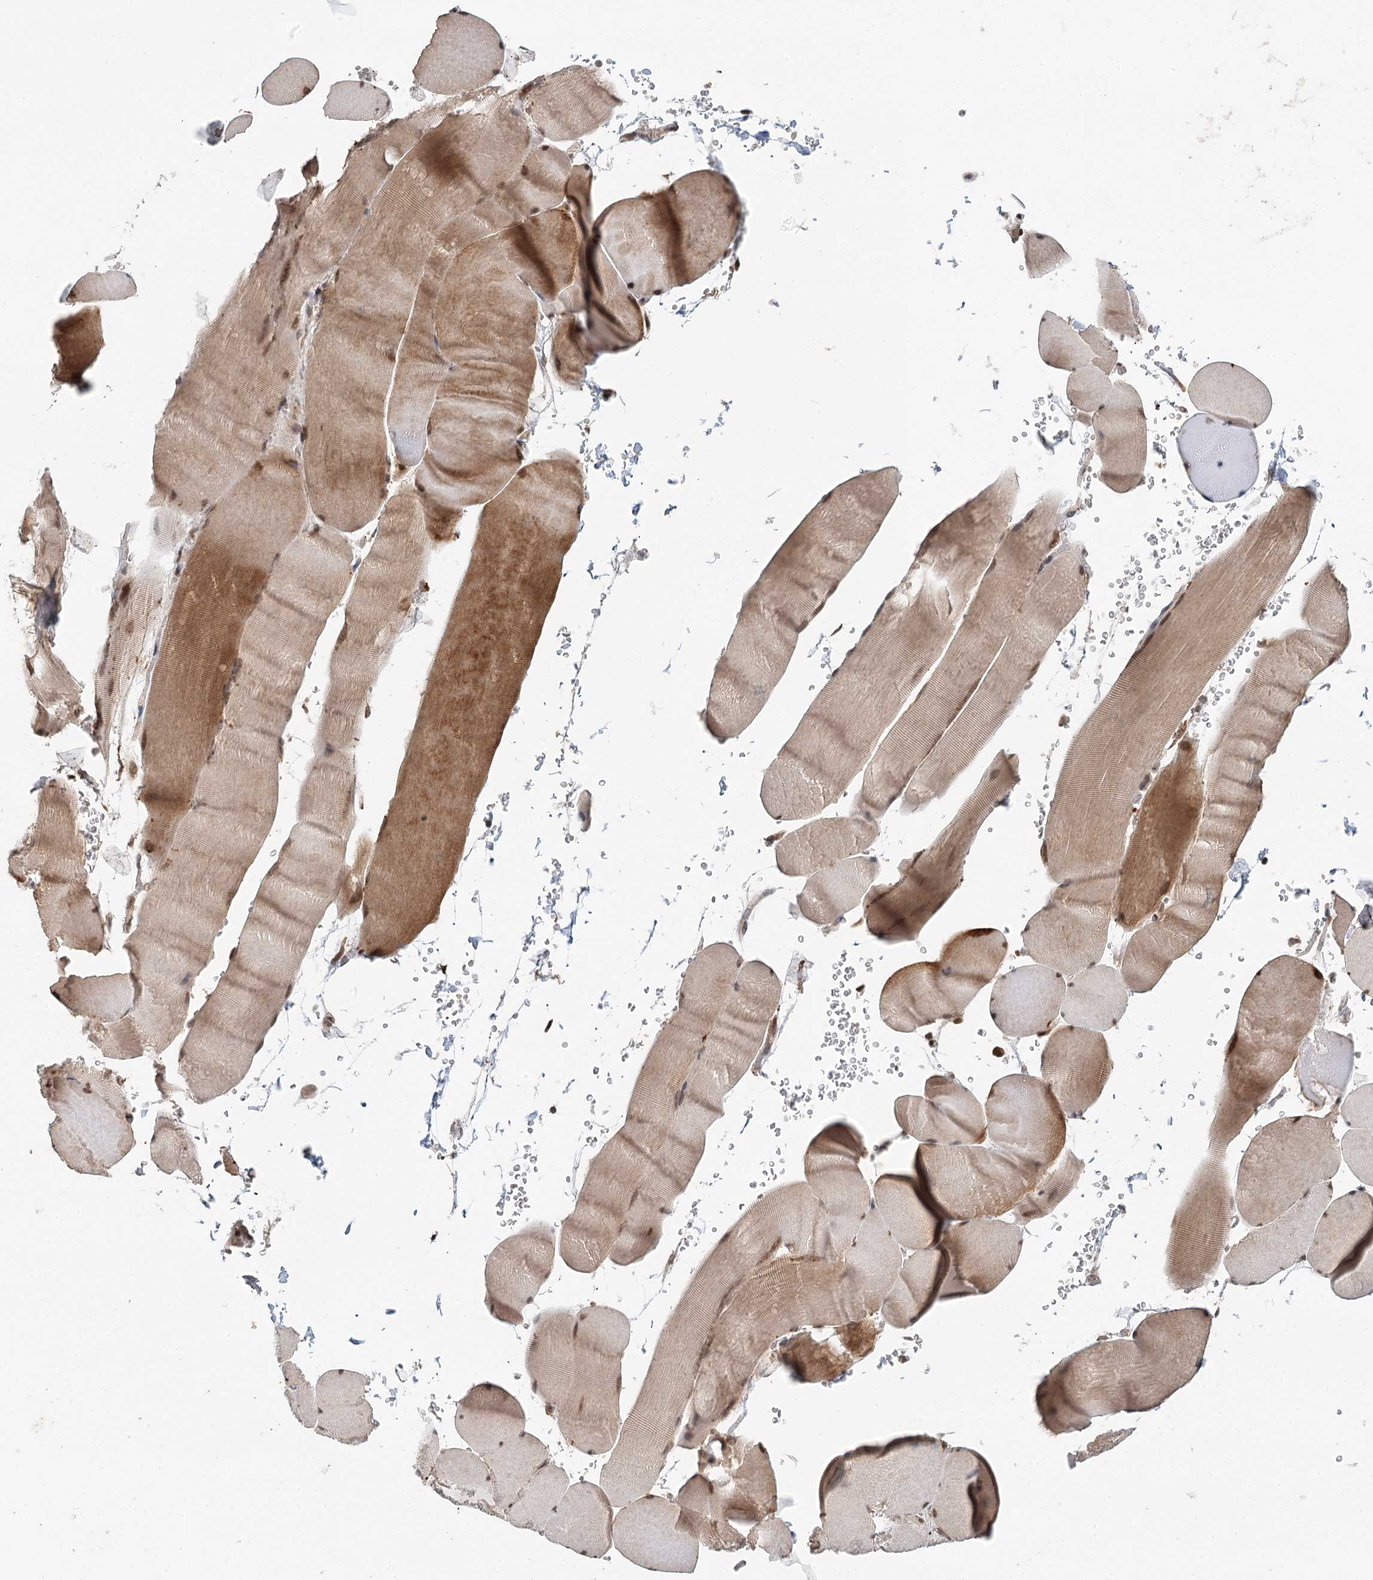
{"staining": {"intensity": "moderate", "quantity": ">75%", "location": "cytoplasmic/membranous,nuclear"}, "tissue": "skeletal muscle", "cell_type": "Myocytes", "image_type": "normal", "snomed": [{"axis": "morphology", "description": "Normal tissue, NOS"}, {"axis": "topography", "description": "Skeletal muscle"}, {"axis": "topography", "description": "Head-Neck"}], "caption": "Protein expression analysis of benign human skeletal muscle reveals moderate cytoplasmic/membranous,nuclear positivity in approximately >75% of myocytes. Using DAB (3,3'-diaminobenzidine) (brown) and hematoxylin (blue) stains, captured at high magnification using brightfield microscopy.", "gene": "N6AMT1", "patient": {"sex": "male", "age": 66}}